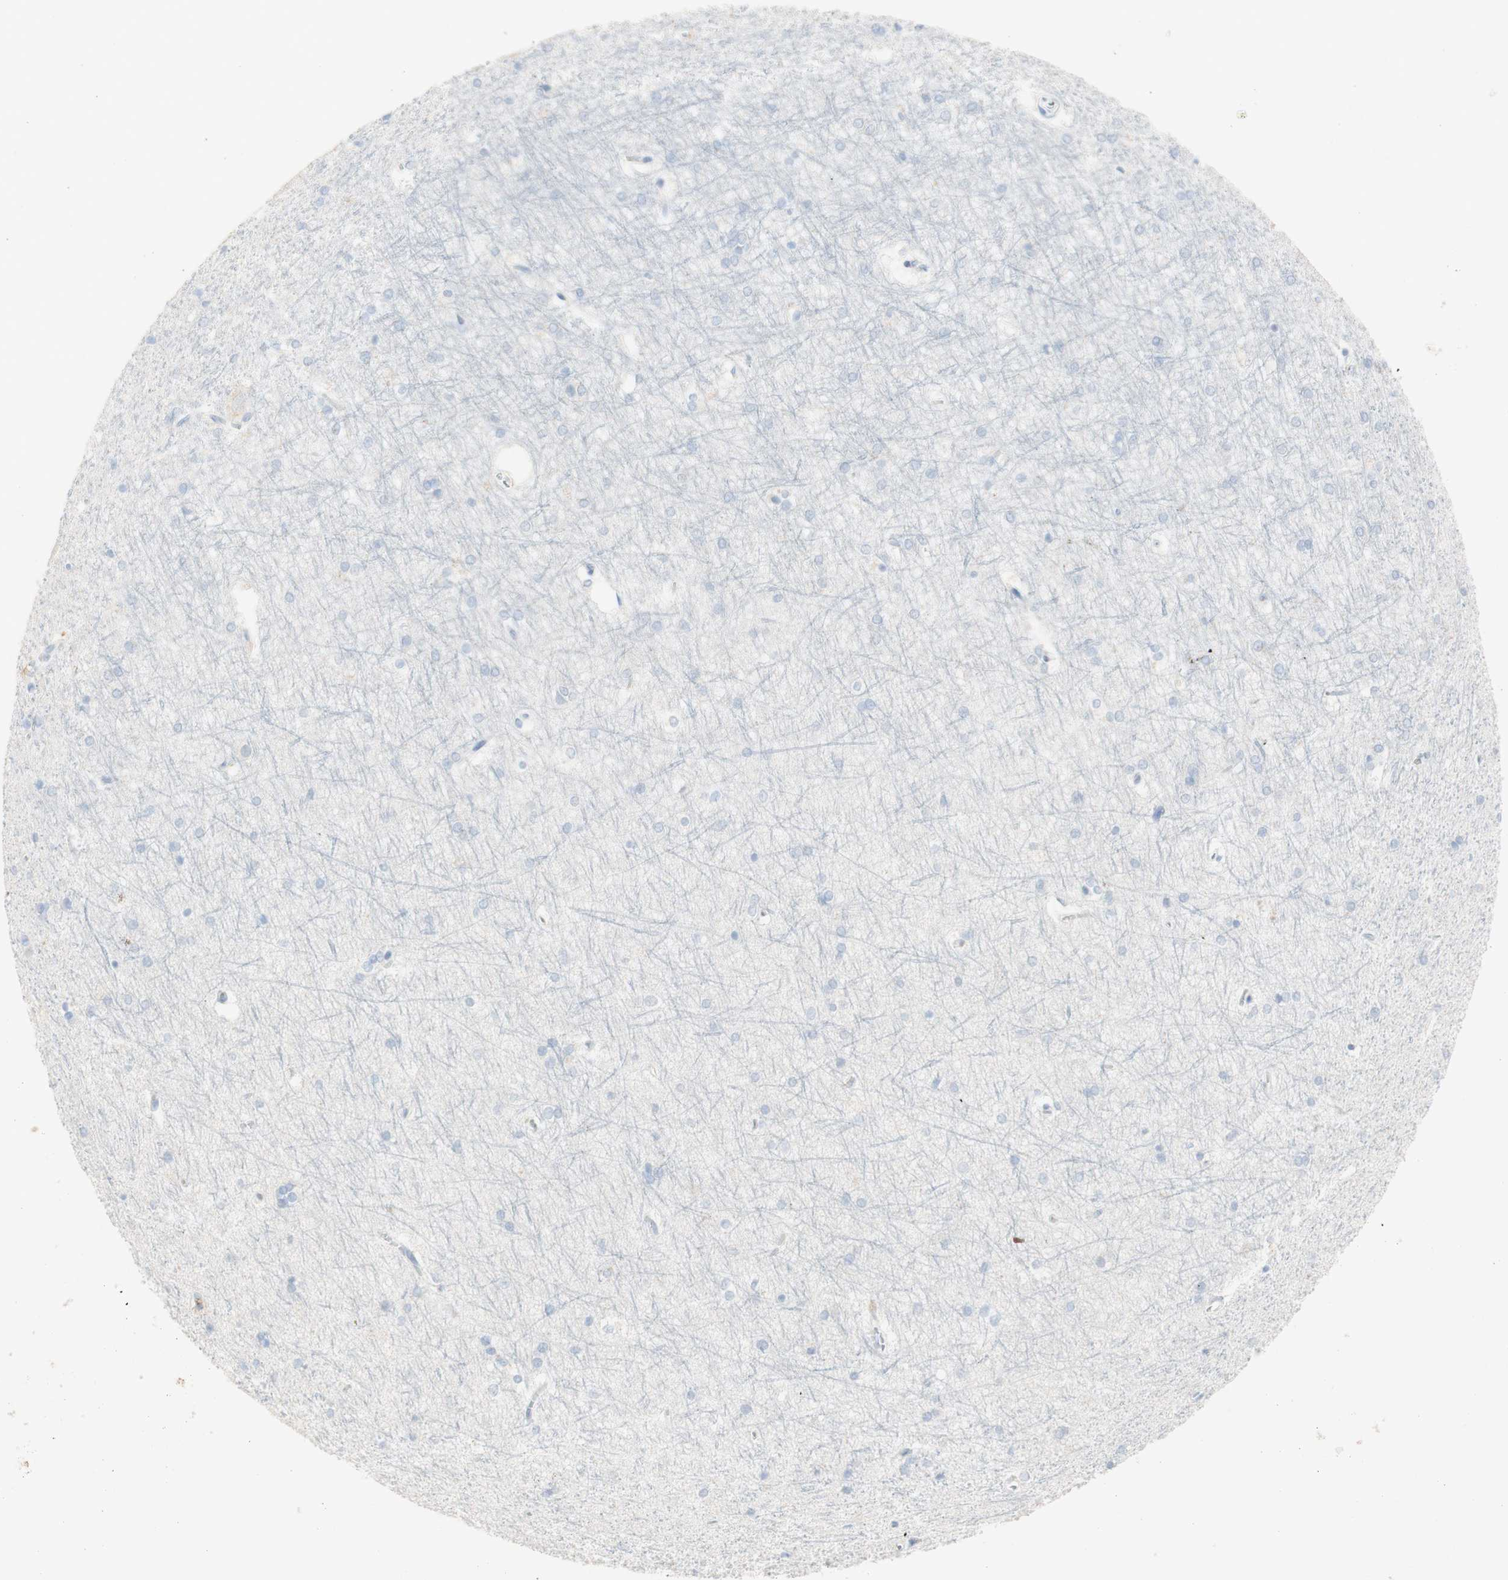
{"staining": {"intensity": "negative", "quantity": "none", "location": "none"}, "tissue": "hippocampus", "cell_type": "Glial cells", "image_type": "normal", "snomed": [{"axis": "morphology", "description": "Normal tissue, NOS"}, {"axis": "topography", "description": "Hippocampus"}], "caption": "High magnification brightfield microscopy of normal hippocampus stained with DAB (brown) and counterstained with hematoxylin (blue): glial cells show no significant positivity.", "gene": "ART3", "patient": {"sex": "female", "age": 19}}